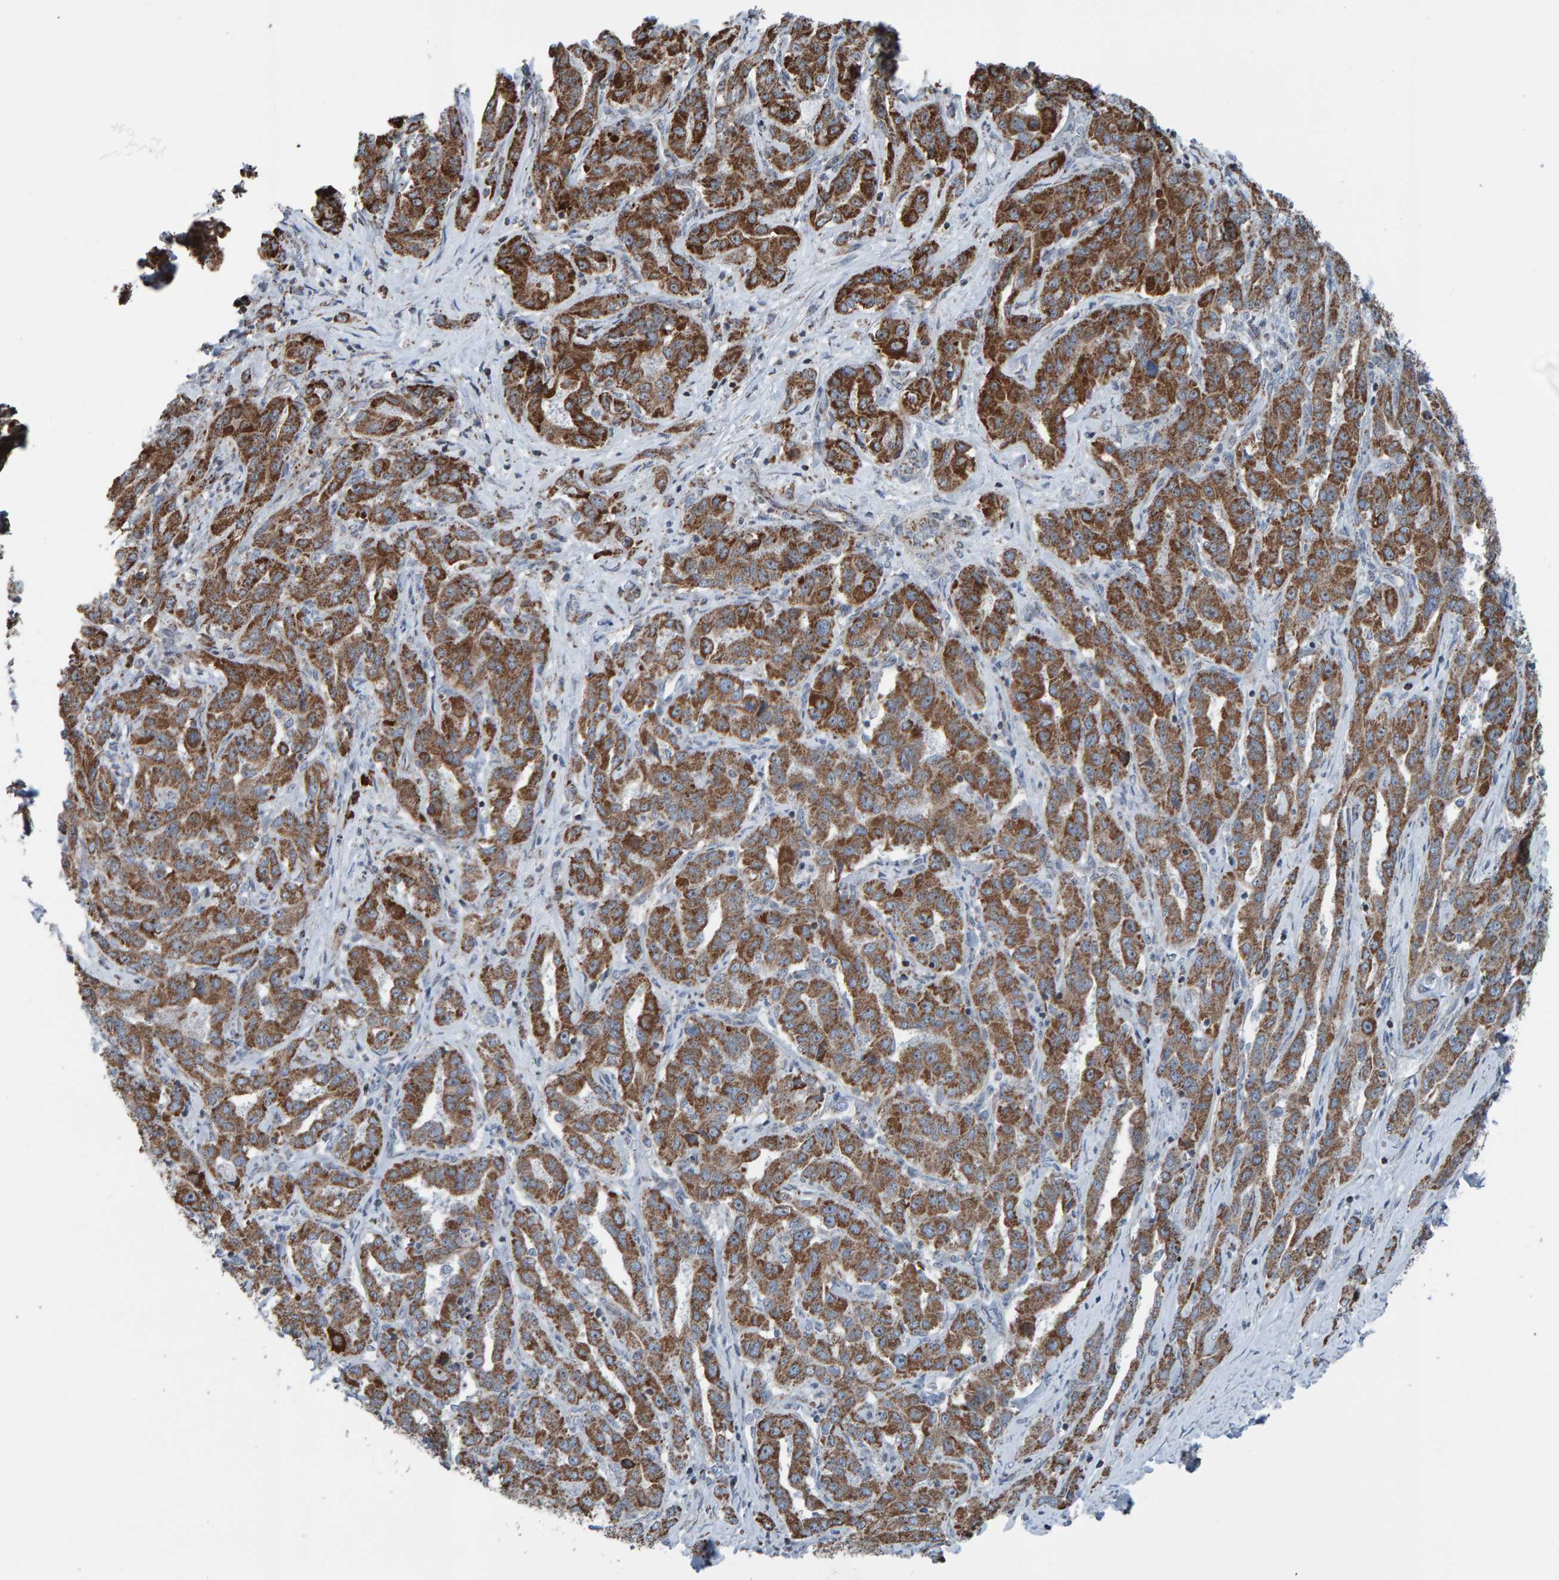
{"staining": {"intensity": "strong", "quantity": ">75%", "location": "cytoplasmic/membranous"}, "tissue": "liver cancer", "cell_type": "Tumor cells", "image_type": "cancer", "snomed": [{"axis": "morphology", "description": "Cholangiocarcinoma"}, {"axis": "topography", "description": "Liver"}], "caption": "This is a histology image of immunohistochemistry staining of liver cholangiocarcinoma, which shows strong positivity in the cytoplasmic/membranous of tumor cells.", "gene": "ZNF48", "patient": {"sex": "male", "age": 59}}